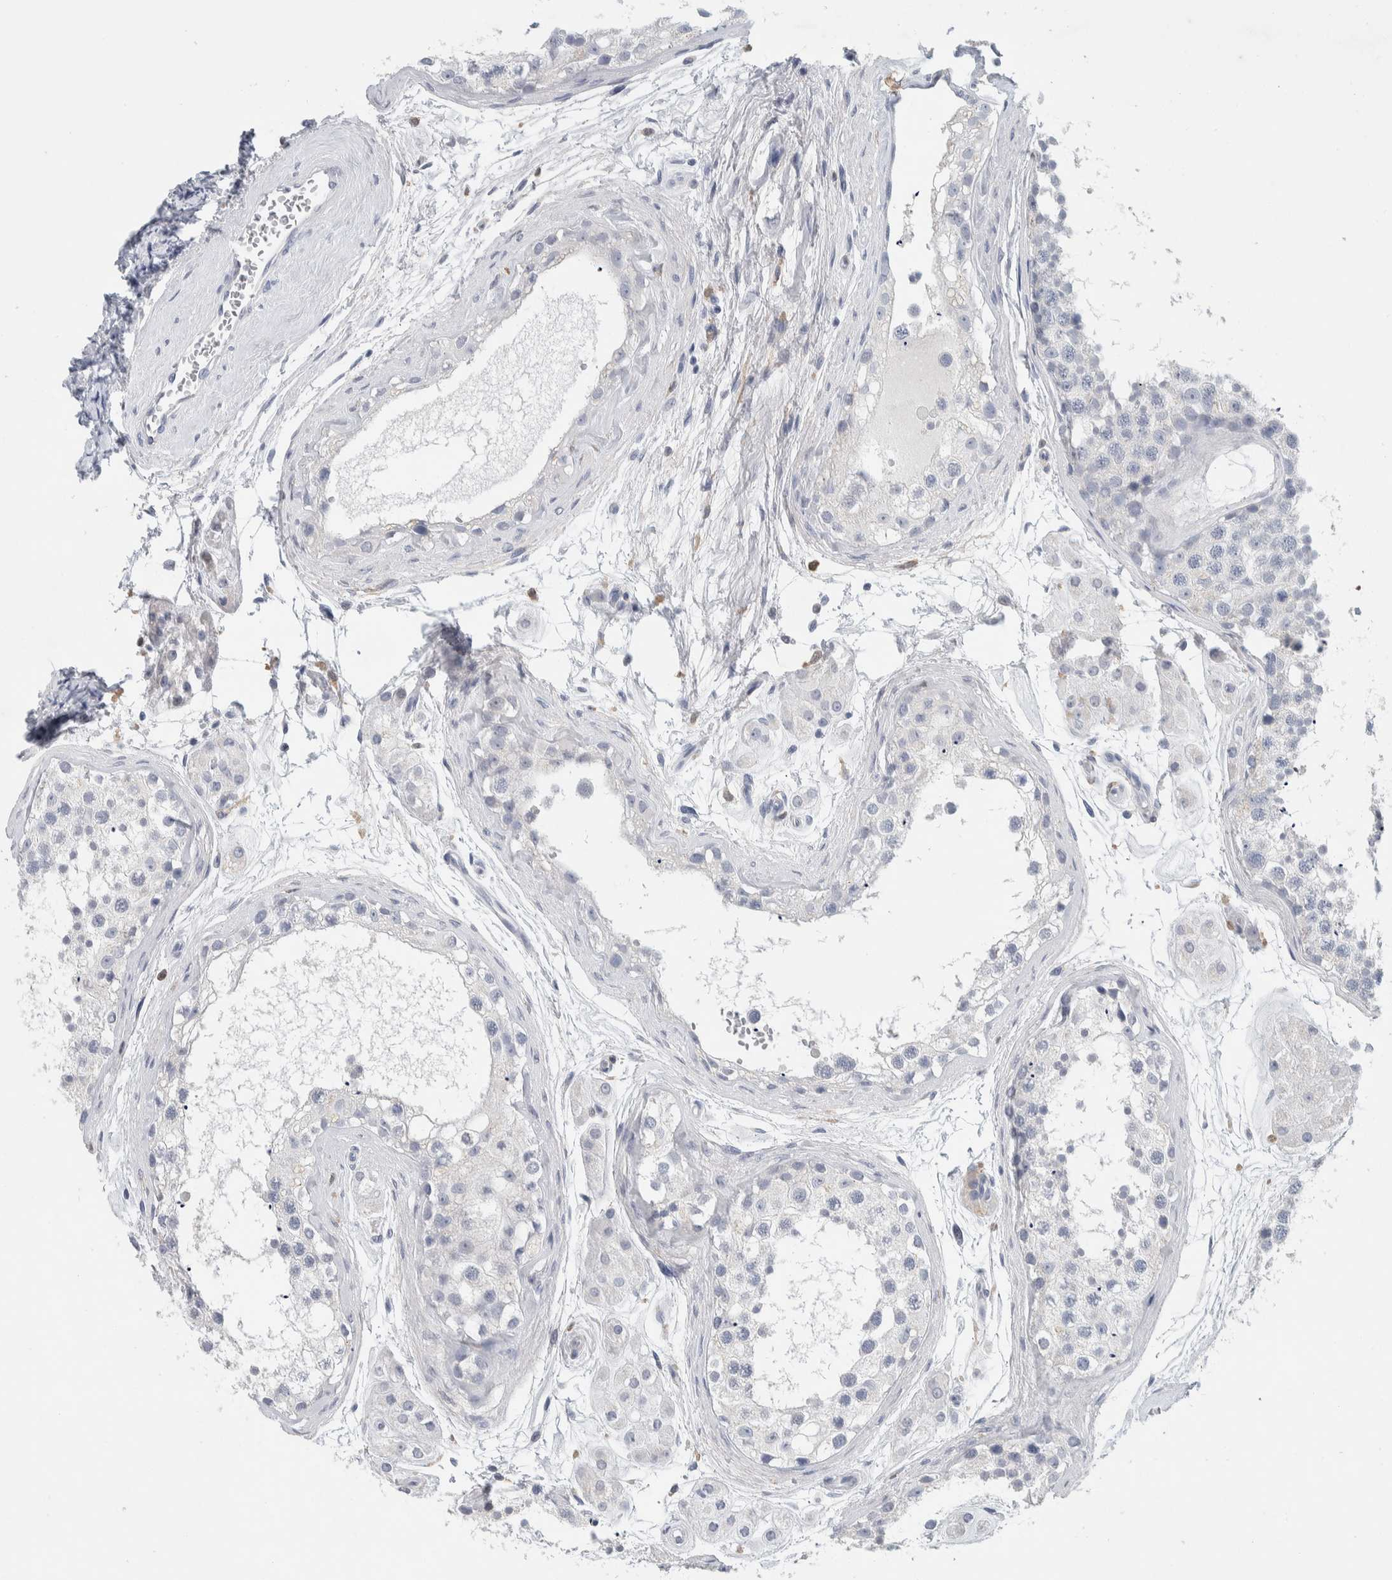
{"staining": {"intensity": "negative", "quantity": "none", "location": "none"}, "tissue": "testis", "cell_type": "Cells in seminiferous ducts", "image_type": "normal", "snomed": [{"axis": "morphology", "description": "Normal tissue, NOS"}, {"axis": "topography", "description": "Testis"}], "caption": "Immunohistochemical staining of unremarkable human testis reveals no significant expression in cells in seminiferous ducts. (DAB immunohistochemistry with hematoxylin counter stain).", "gene": "NCF2", "patient": {"sex": "male", "age": 56}}